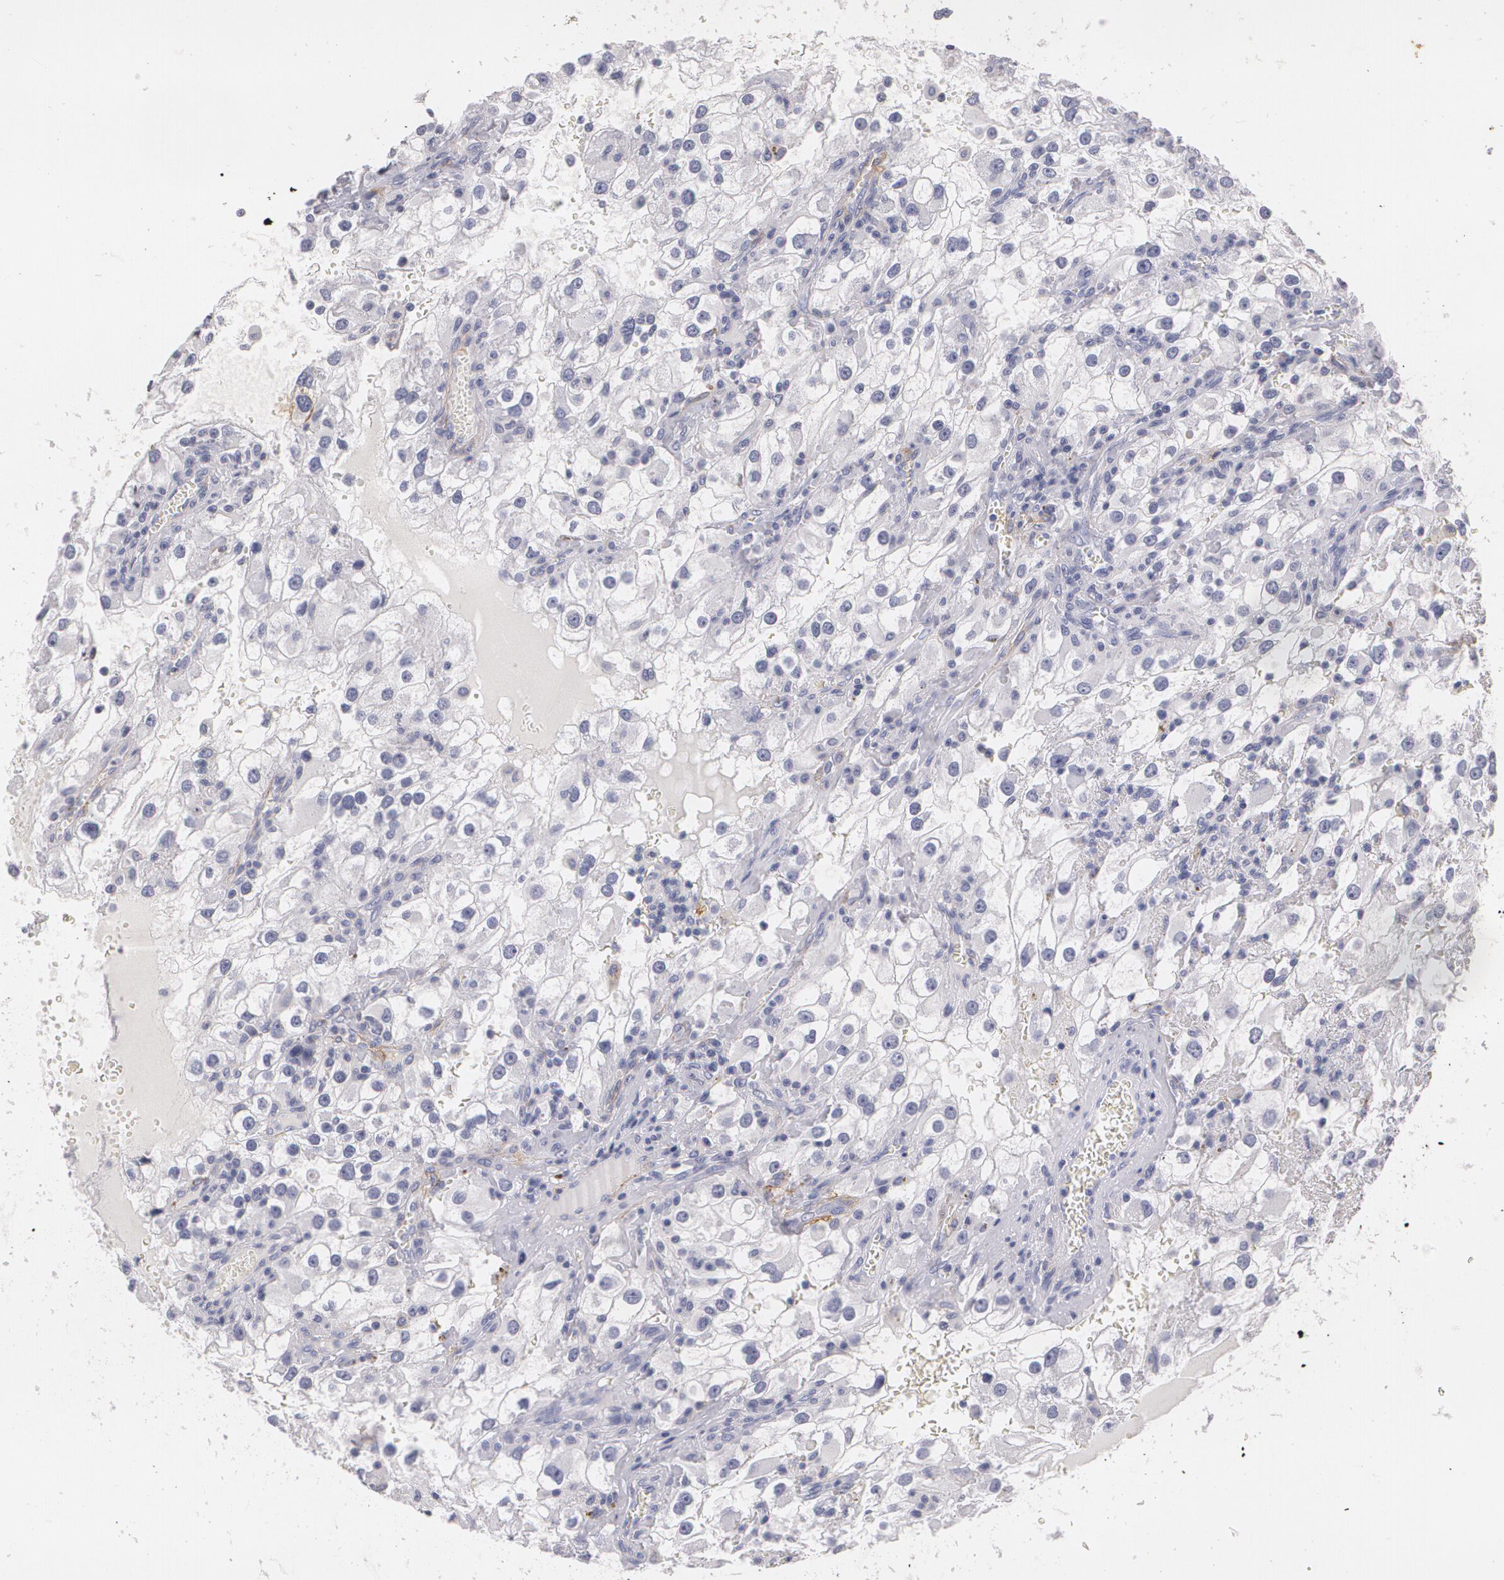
{"staining": {"intensity": "negative", "quantity": "none", "location": "none"}, "tissue": "renal cancer", "cell_type": "Tumor cells", "image_type": "cancer", "snomed": [{"axis": "morphology", "description": "Adenocarcinoma, NOS"}, {"axis": "topography", "description": "Kidney"}], "caption": "This is a image of immunohistochemistry staining of adenocarcinoma (renal), which shows no expression in tumor cells.", "gene": "NGFR", "patient": {"sex": "female", "age": 52}}